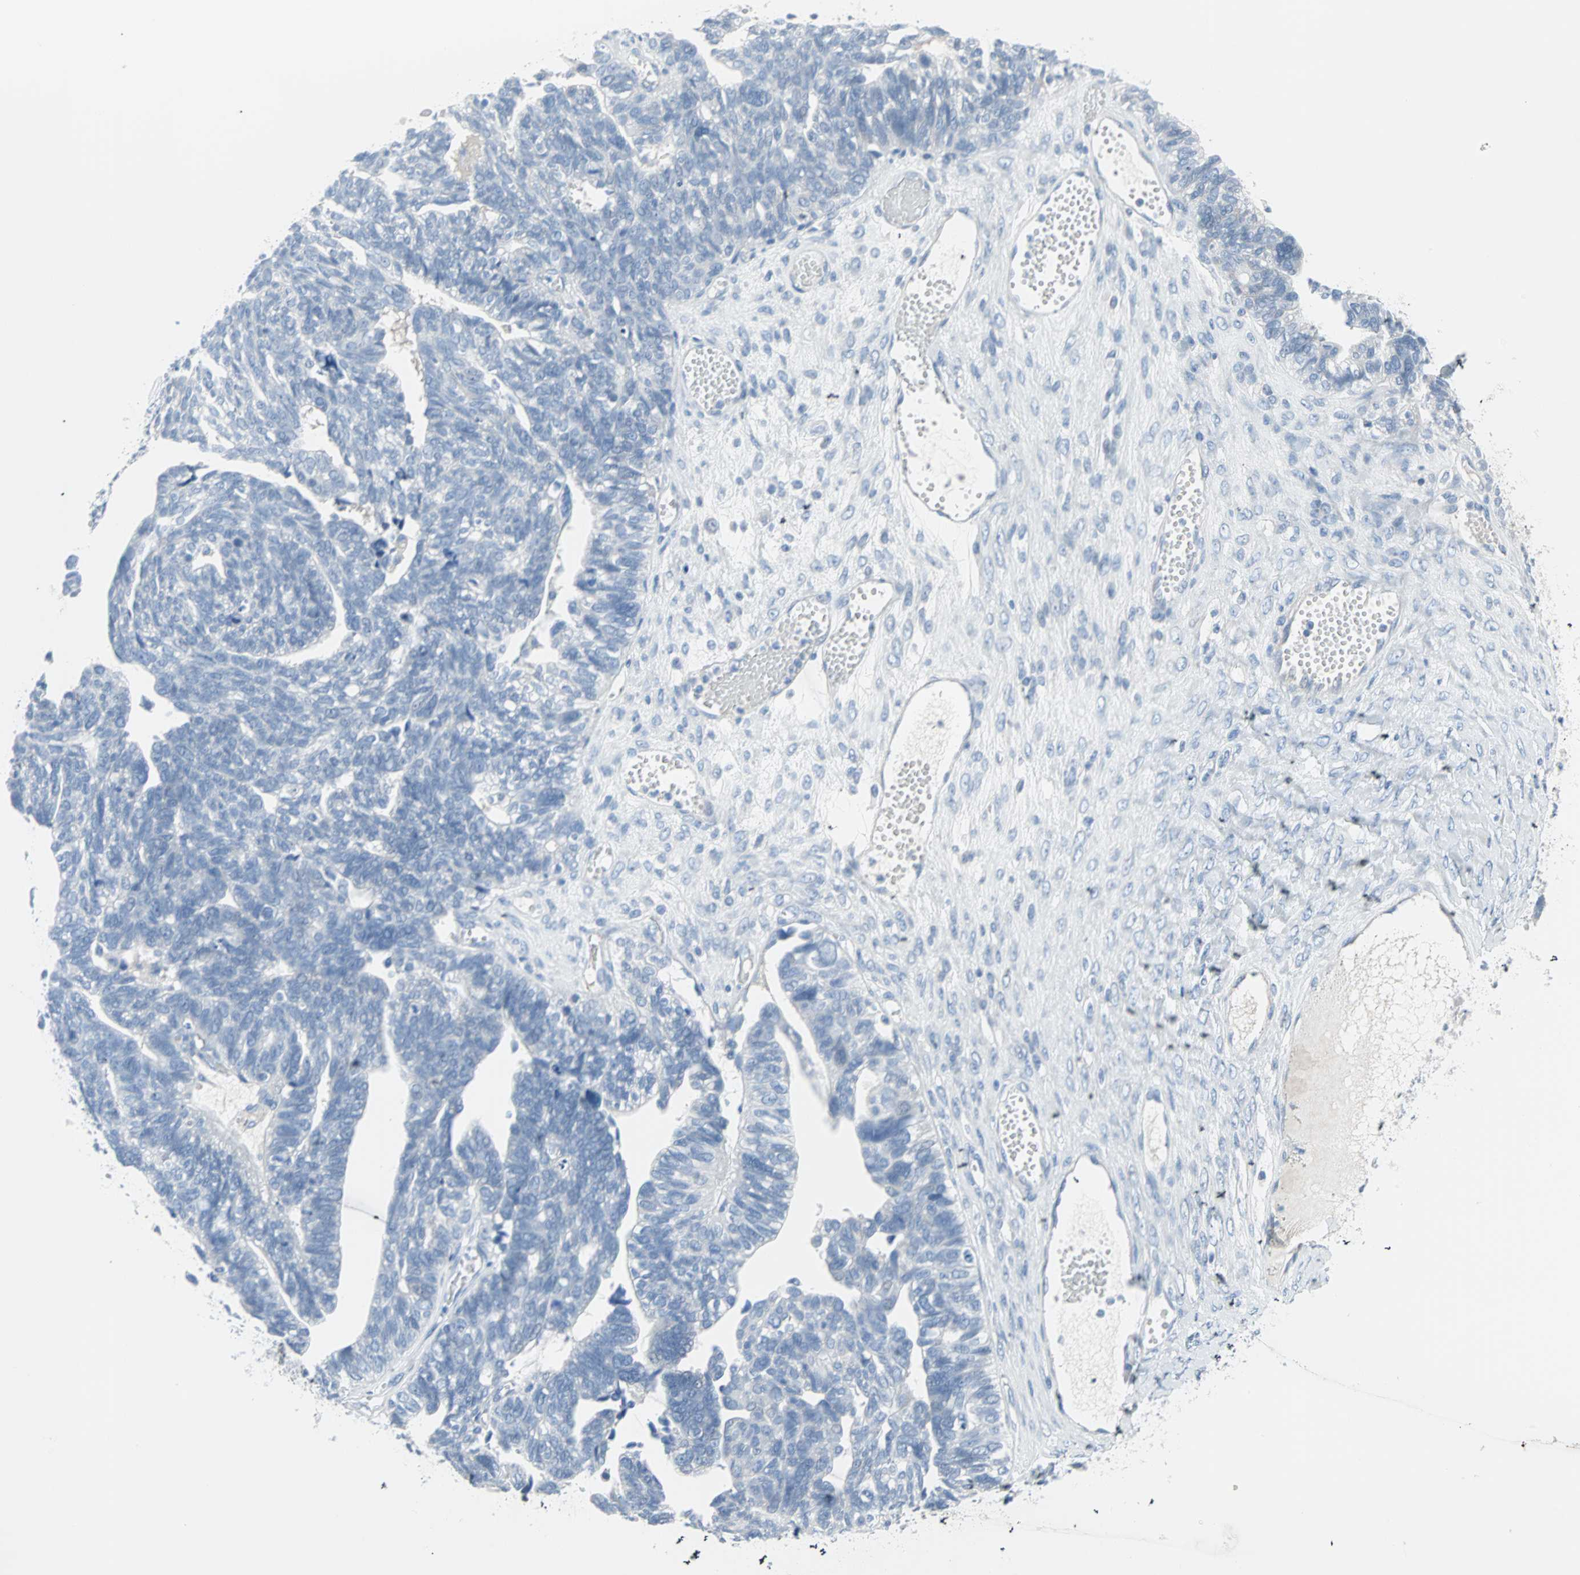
{"staining": {"intensity": "negative", "quantity": "none", "location": "none"}, "tissue": "ovarian cancer", "cell_type": "Tumor cells", "image_type": "cancer", "snomed": [{"axis": "morphology", "description": "Cystadenocarcinoma, serous, NOS"}, {"axis": "topography", "description": "Ovary"}], "caption": "Immunohistochemistry micrograph of neoplastic tissue: ovarian serous cystadenocarcinoma stained with DAB displays no significant protein expression in tumor cells.", "gene": "STX1A", "patient": {"sex": "female", "age": 79}}